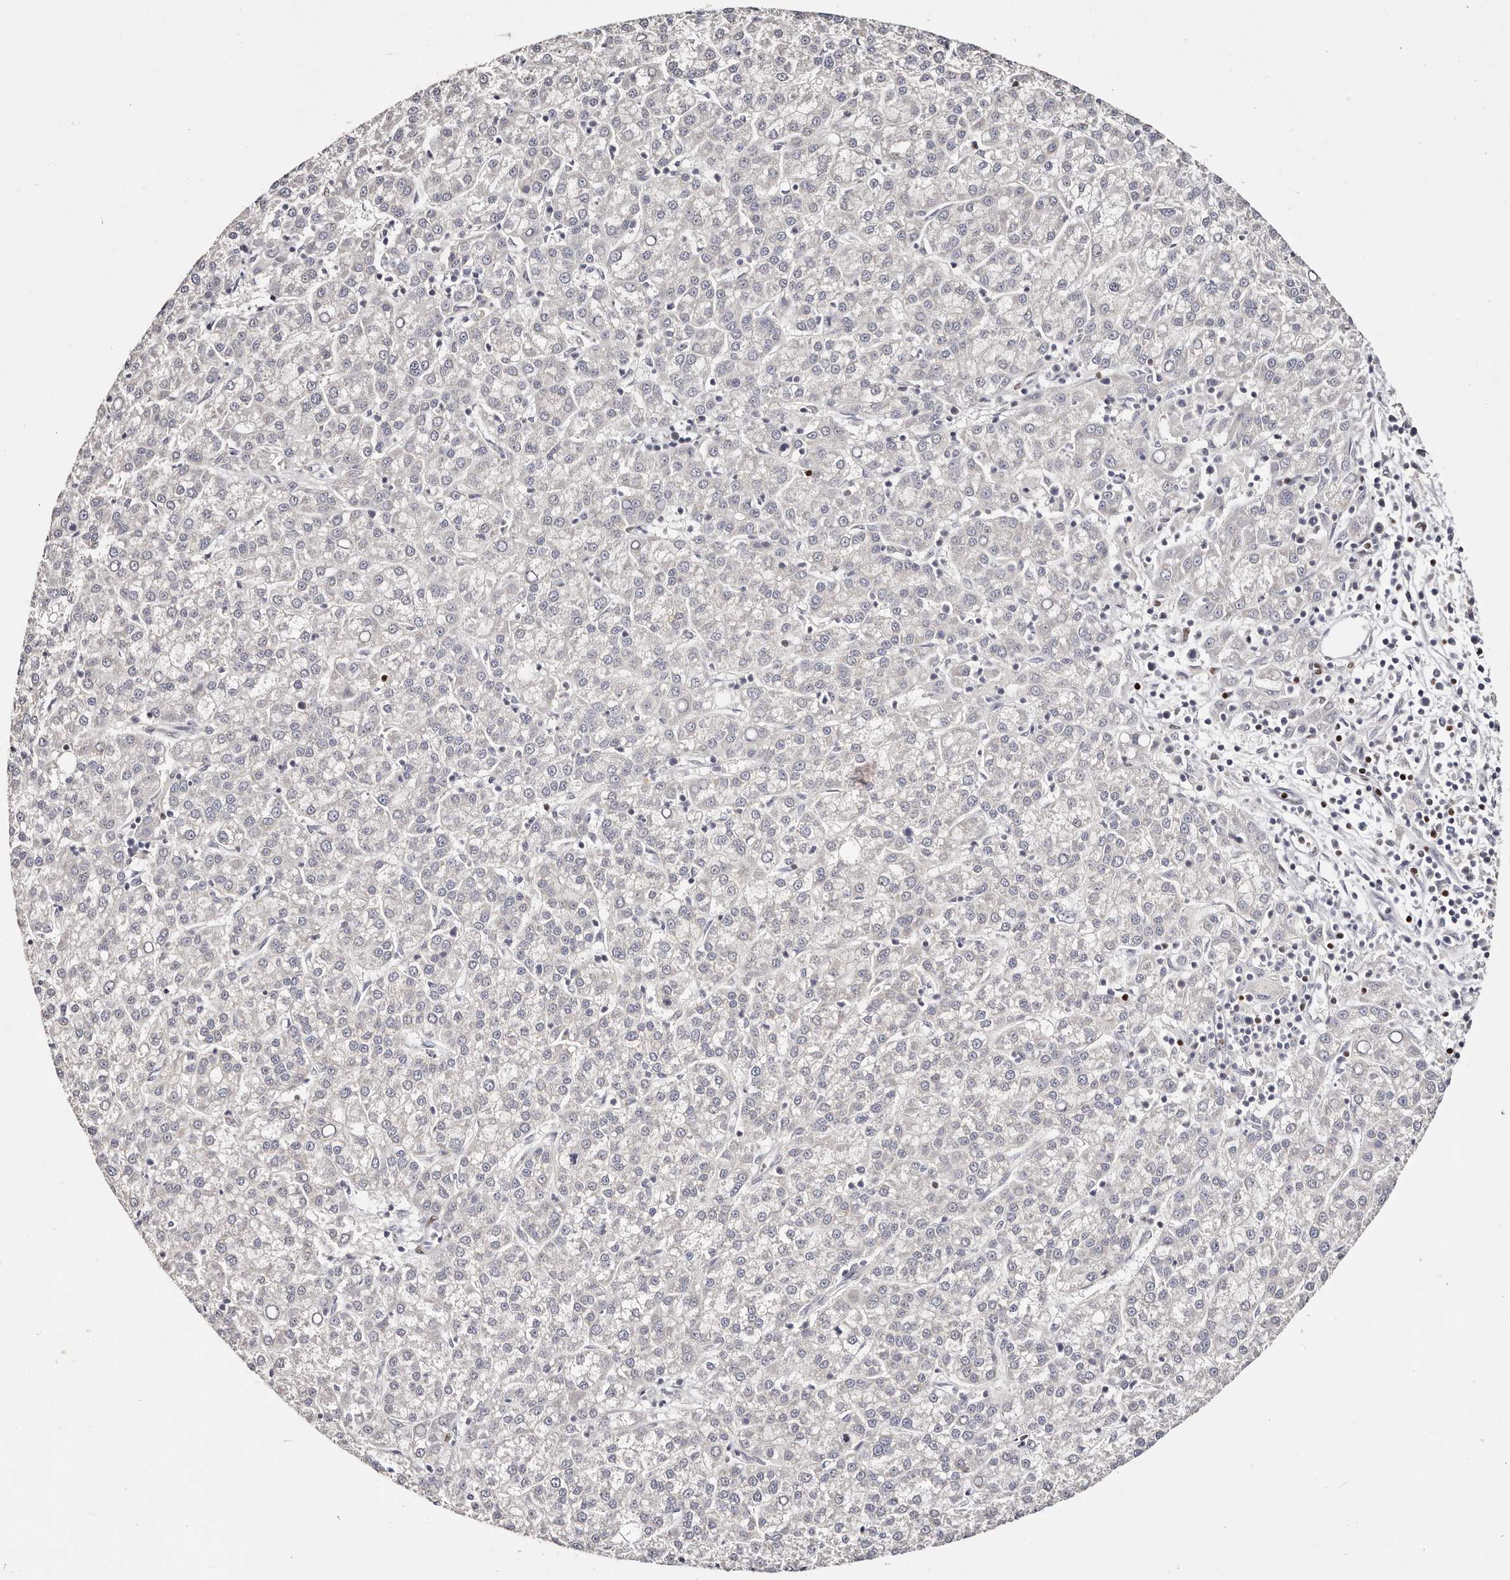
{"staining": {"intensity": "negative", "quantity": "none", "location": "none"}, "tissue": "liver cancer", "cell_type": "Tumor cells", "image_type": "cancer", "snomed": [{"axis": "morphology", "description": "Carcinoma, Hepatocellular, NOS"}, {"axis": "topography", "description": "Liver"}], "caption": "Human liver cancer stained for a protein using immunohistochemistry (IHC) reveals no staining in tumor cells.", "gene": "IQGAP3", "patient": {"sex": "female", "age": 58}}